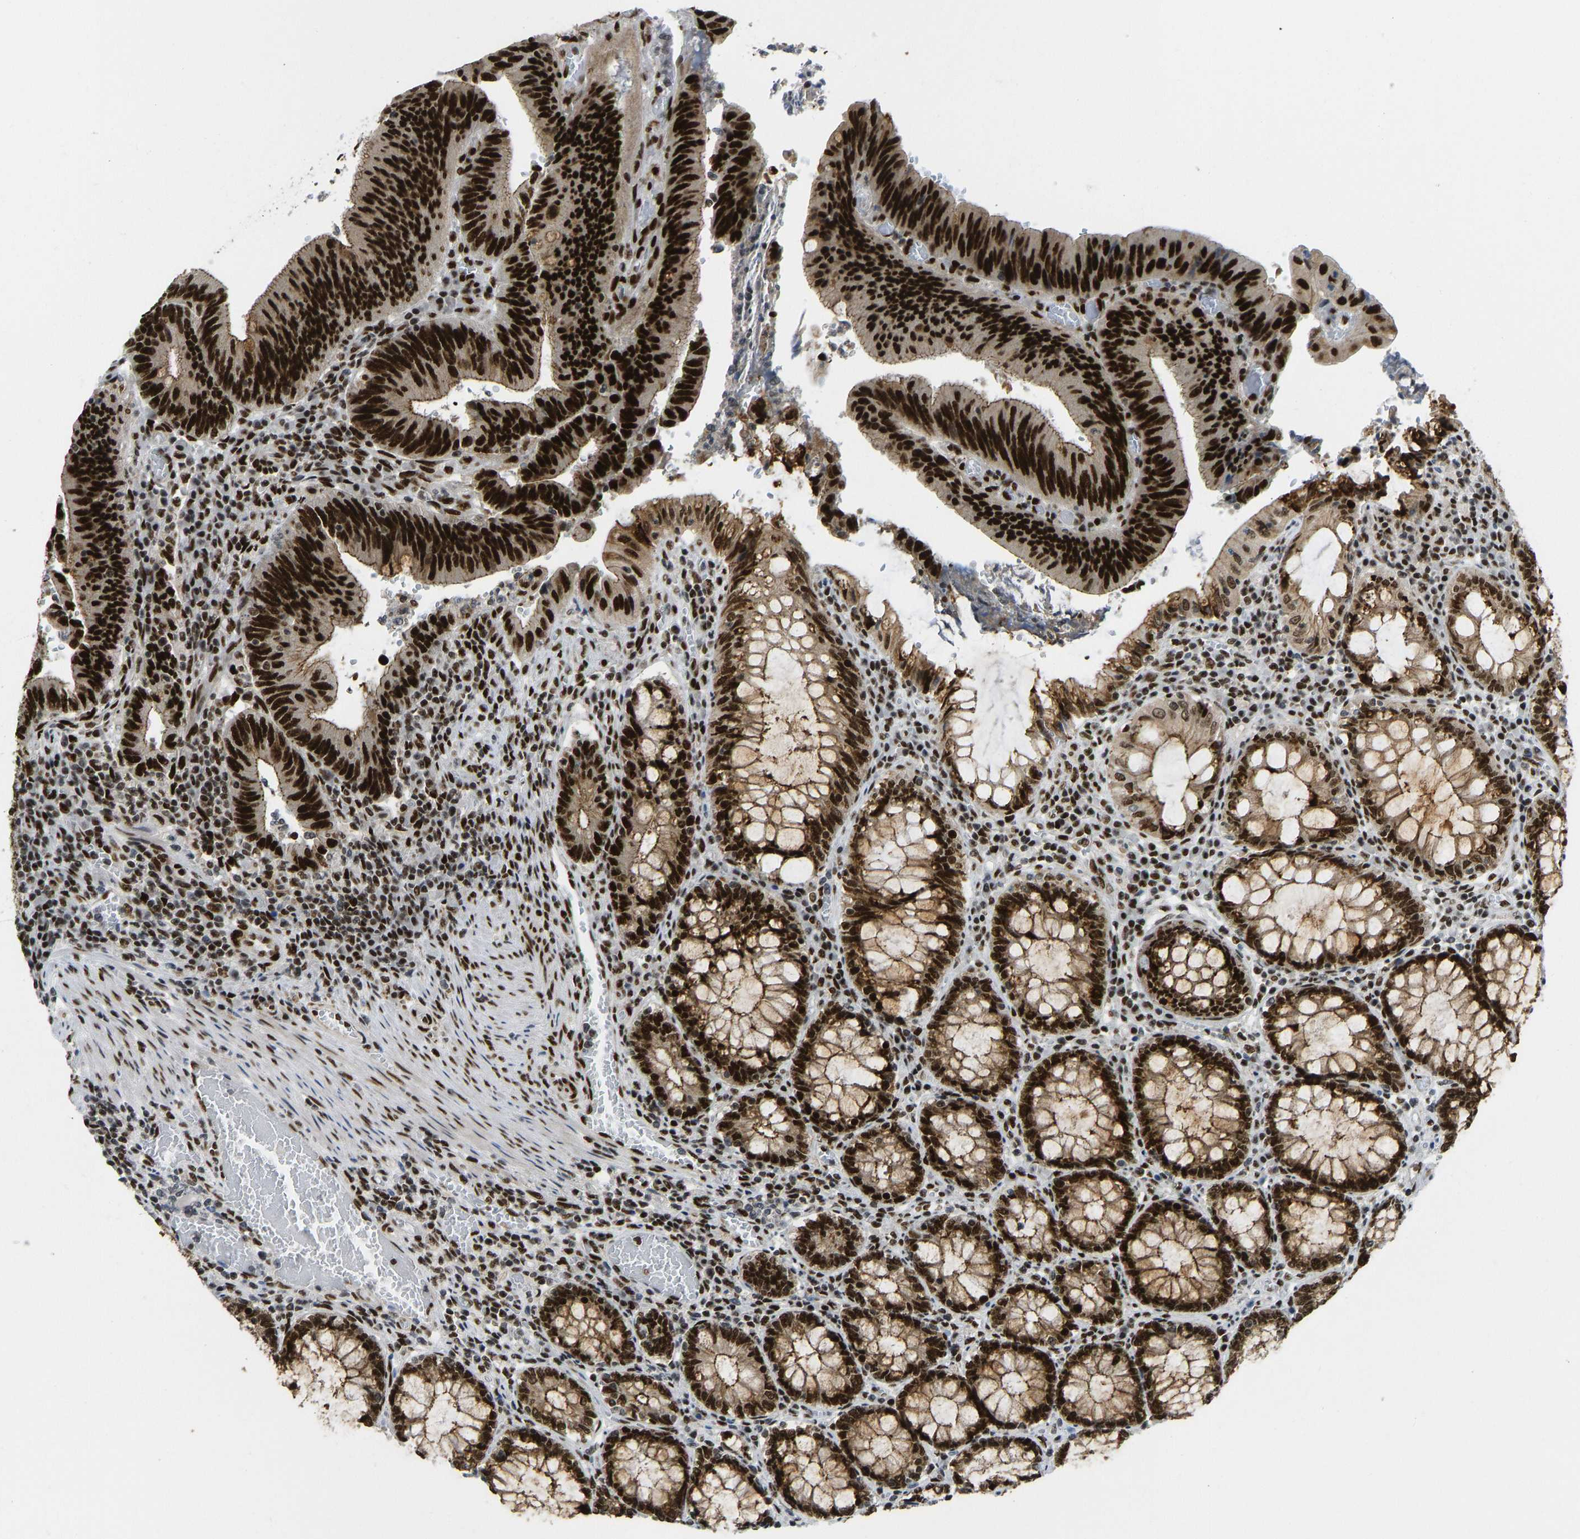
{"staining": {"intensity": "strong", "quantity": ">75%", "location": "nuclear"}, "tissue": "colorectal cancer", "cell_type": "Tumor cells", "image_type": "cancer", "snomed": [{"axis": "morphology", "description": "Normal tissue, NOS"}, {"axis": "morphology", "description": "Adenocarcinoma, NOS"}, {"axis": "topography", "description": "Rectum"}], "caption": "Strong nuclear protein expression is present in about >75% of tumor cells in colorectal adenocarcinoma. The staining was performed using DAB (3,3'-diaminobenzidine) to visualize the protein expression in brown, while the nuclei were stained in blue with hematoxylin (Magnification: 20x).", "gene": "FOXK1", "patient": {"sex": "female", "age": 66}}